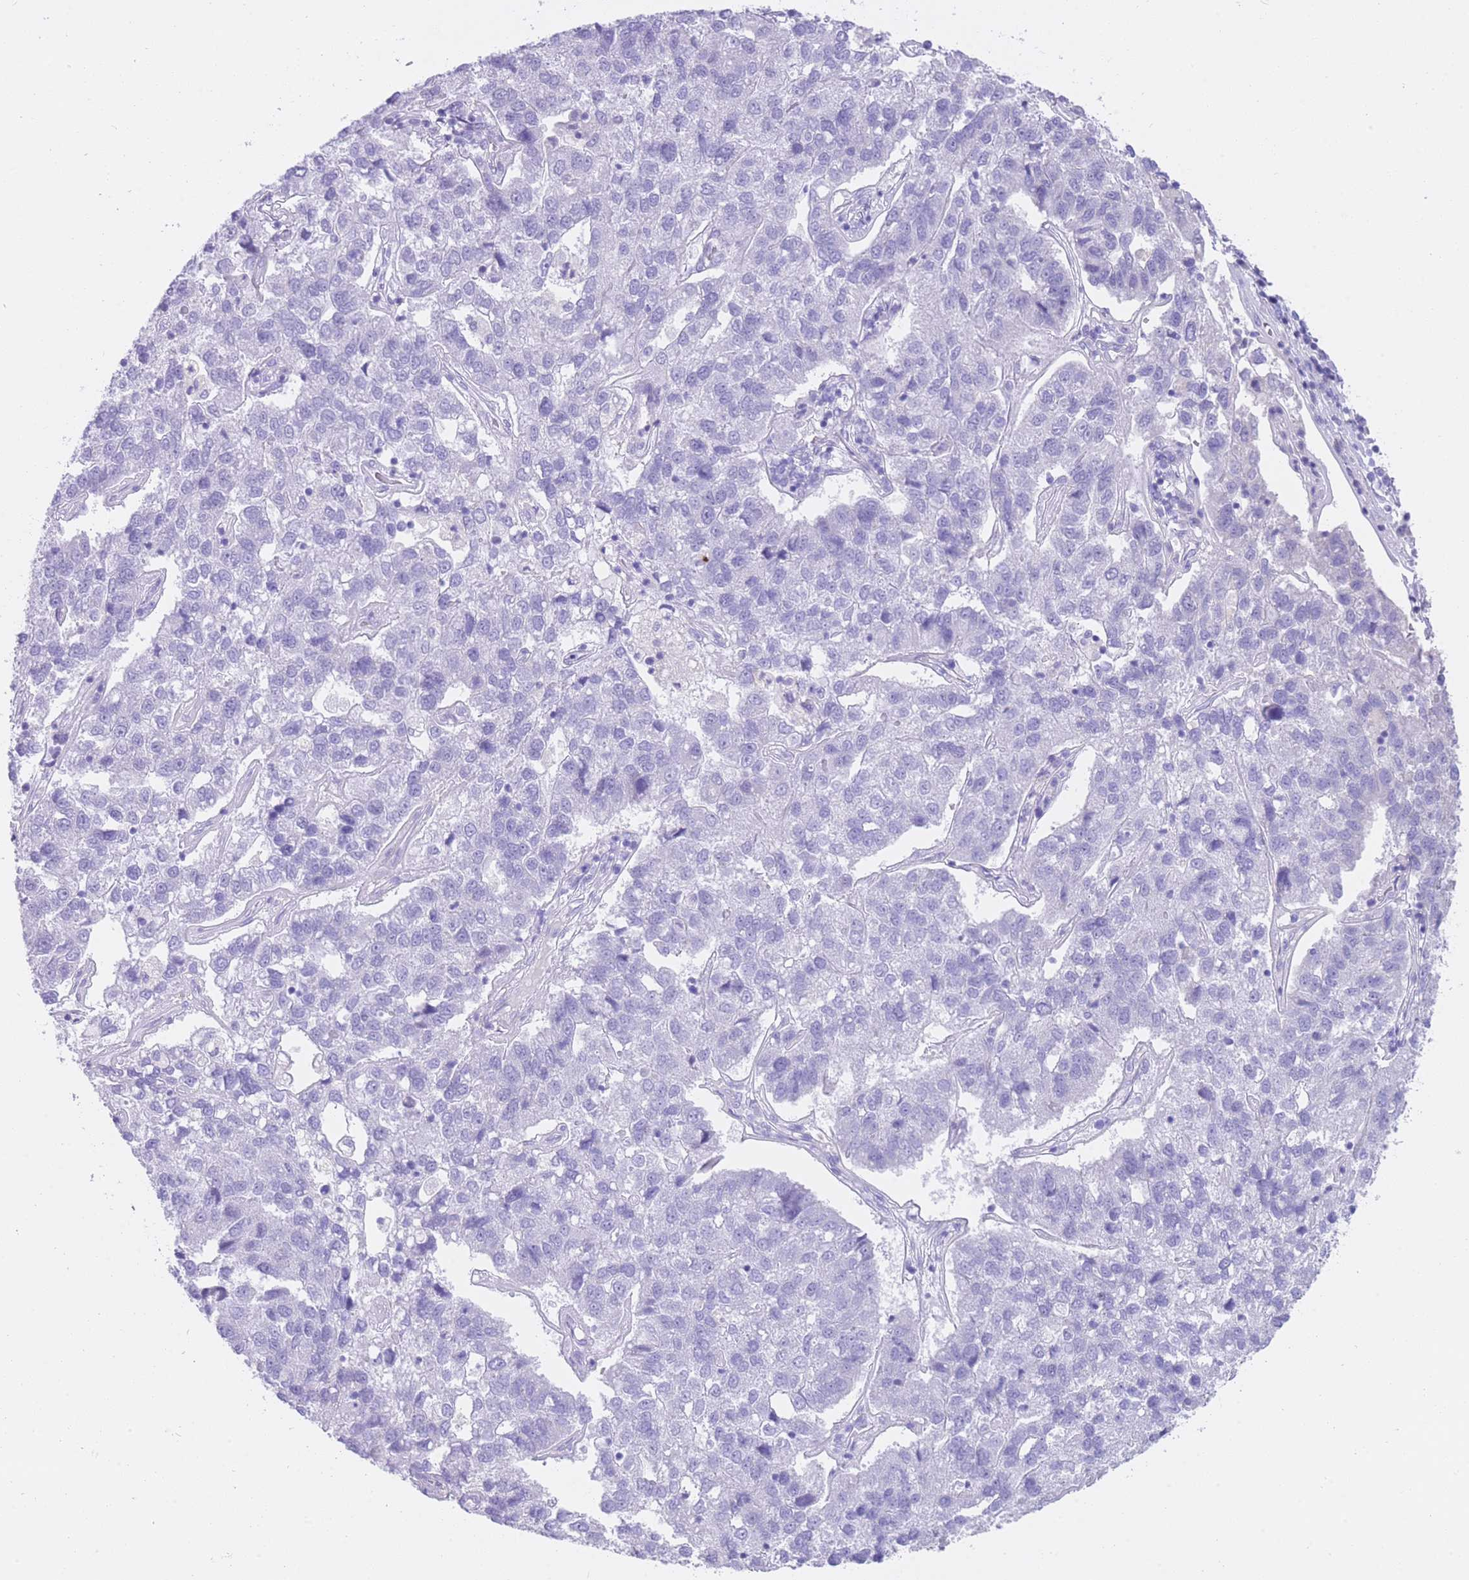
{"staining": {"intensity": "negative", "quantity": "none", "location": "none"}, "tissue": "pancreatic cancer", "cell_type": "Tumor cells", "image_type": "cancer", "snomed": [{"axis": "morphology", "description": "Adenocarcinoma, NOS"}, {"axis": "topography", "description": "Pancreas"}], "caption": "Immunohistochemical staining of pancreatic cancer (adenocarcinoma) demonstrates no significant staining in tumor cells.", "gene": "QTRT1", "patient": {"sex": "female", "age": 61}}